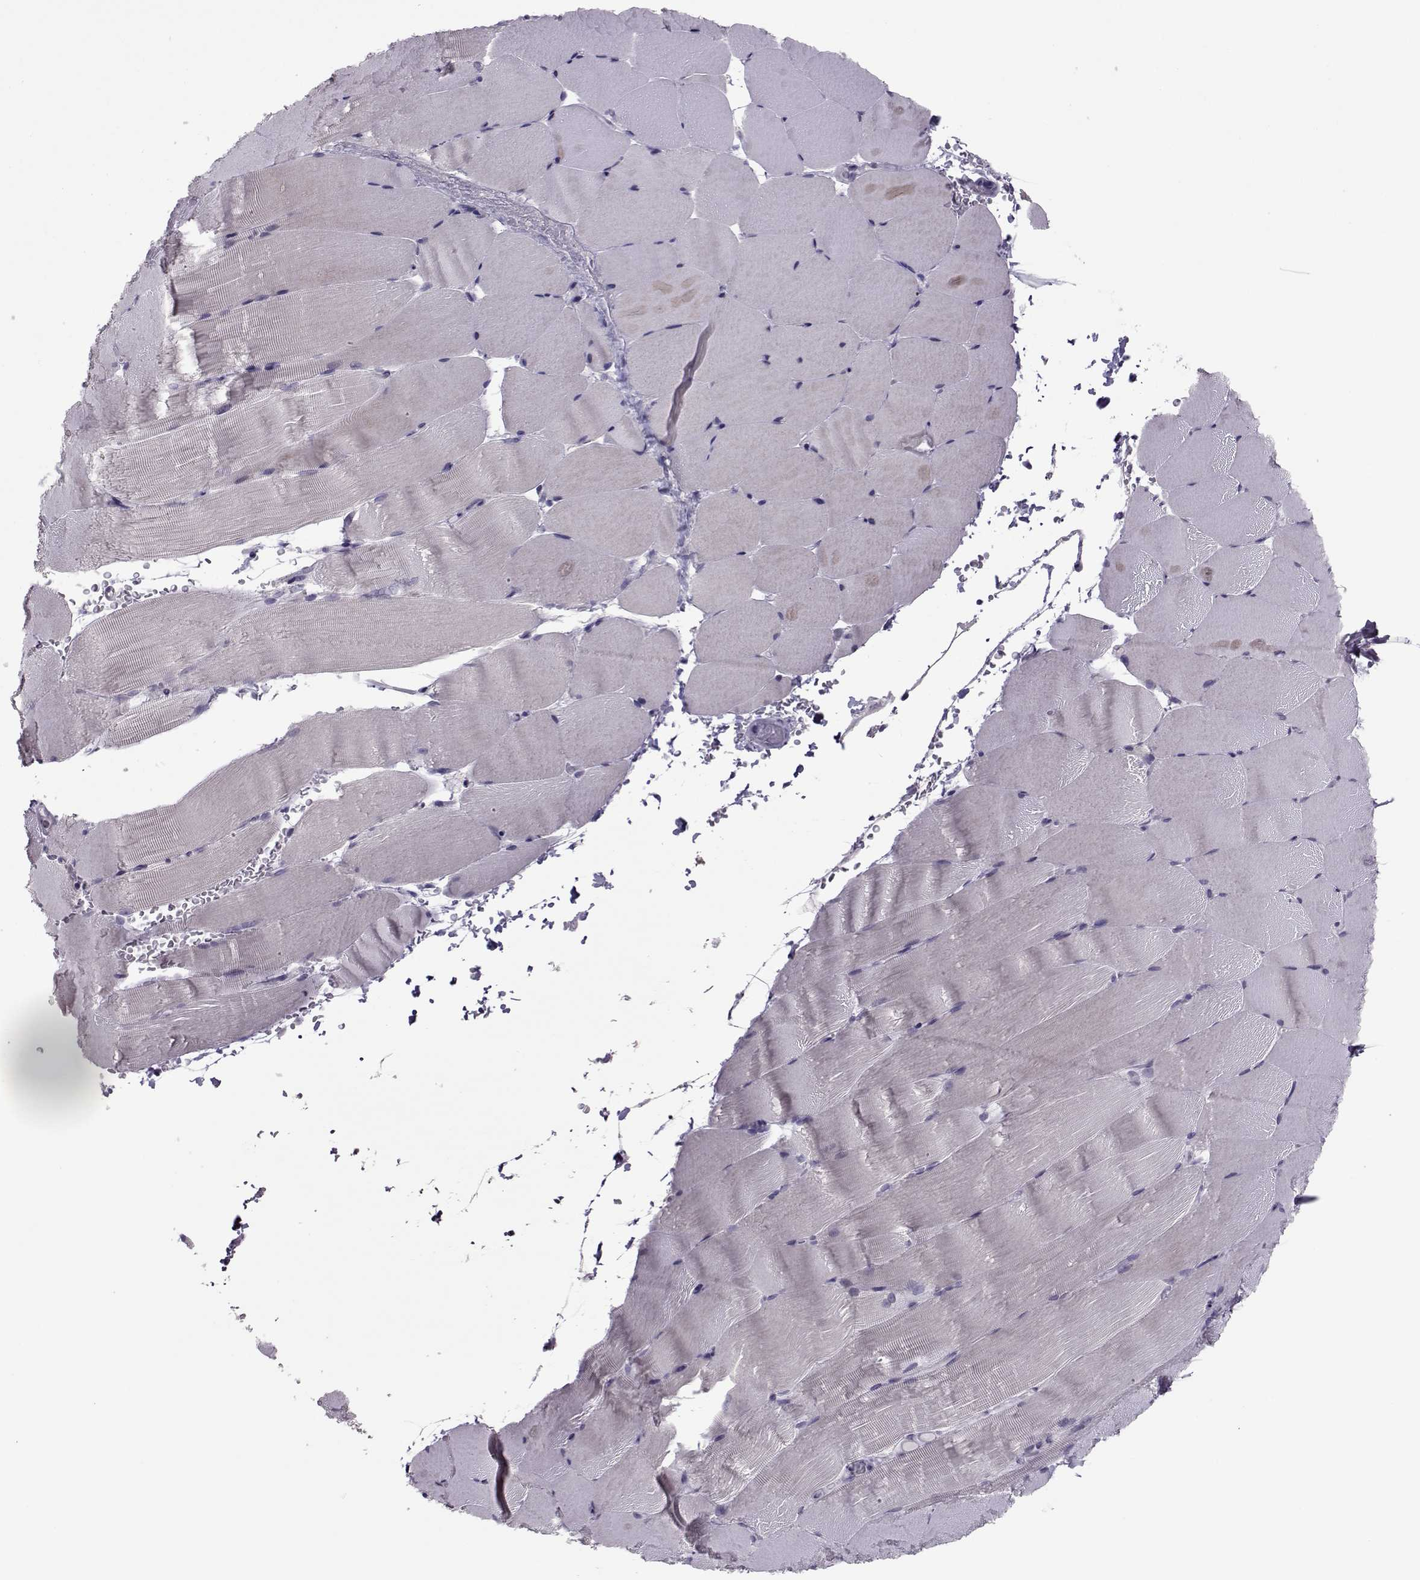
{"staining": {"intensity": "negative", "quantity": "none", "location": "none"}, "tissue": "skeletal muscle", "cell_type": "Myocytes", "image_type": "normal", "snomed": [{"axis": "morphology", "description": "Normal tissue, NOS"}, {"axis": "topography", "description": "Skeletal muscle"}], "caption": "This is a histopathology image of IHC staining of normal skeletal muscle, which shows no staining in myocytes. (Brightfield microscopy of DAB (3,3'-diaminobenzidine) immunohistochemistry at high magnification).", "gene": "ASRGL1", "patient": {"sex": "female", "age": 37}}